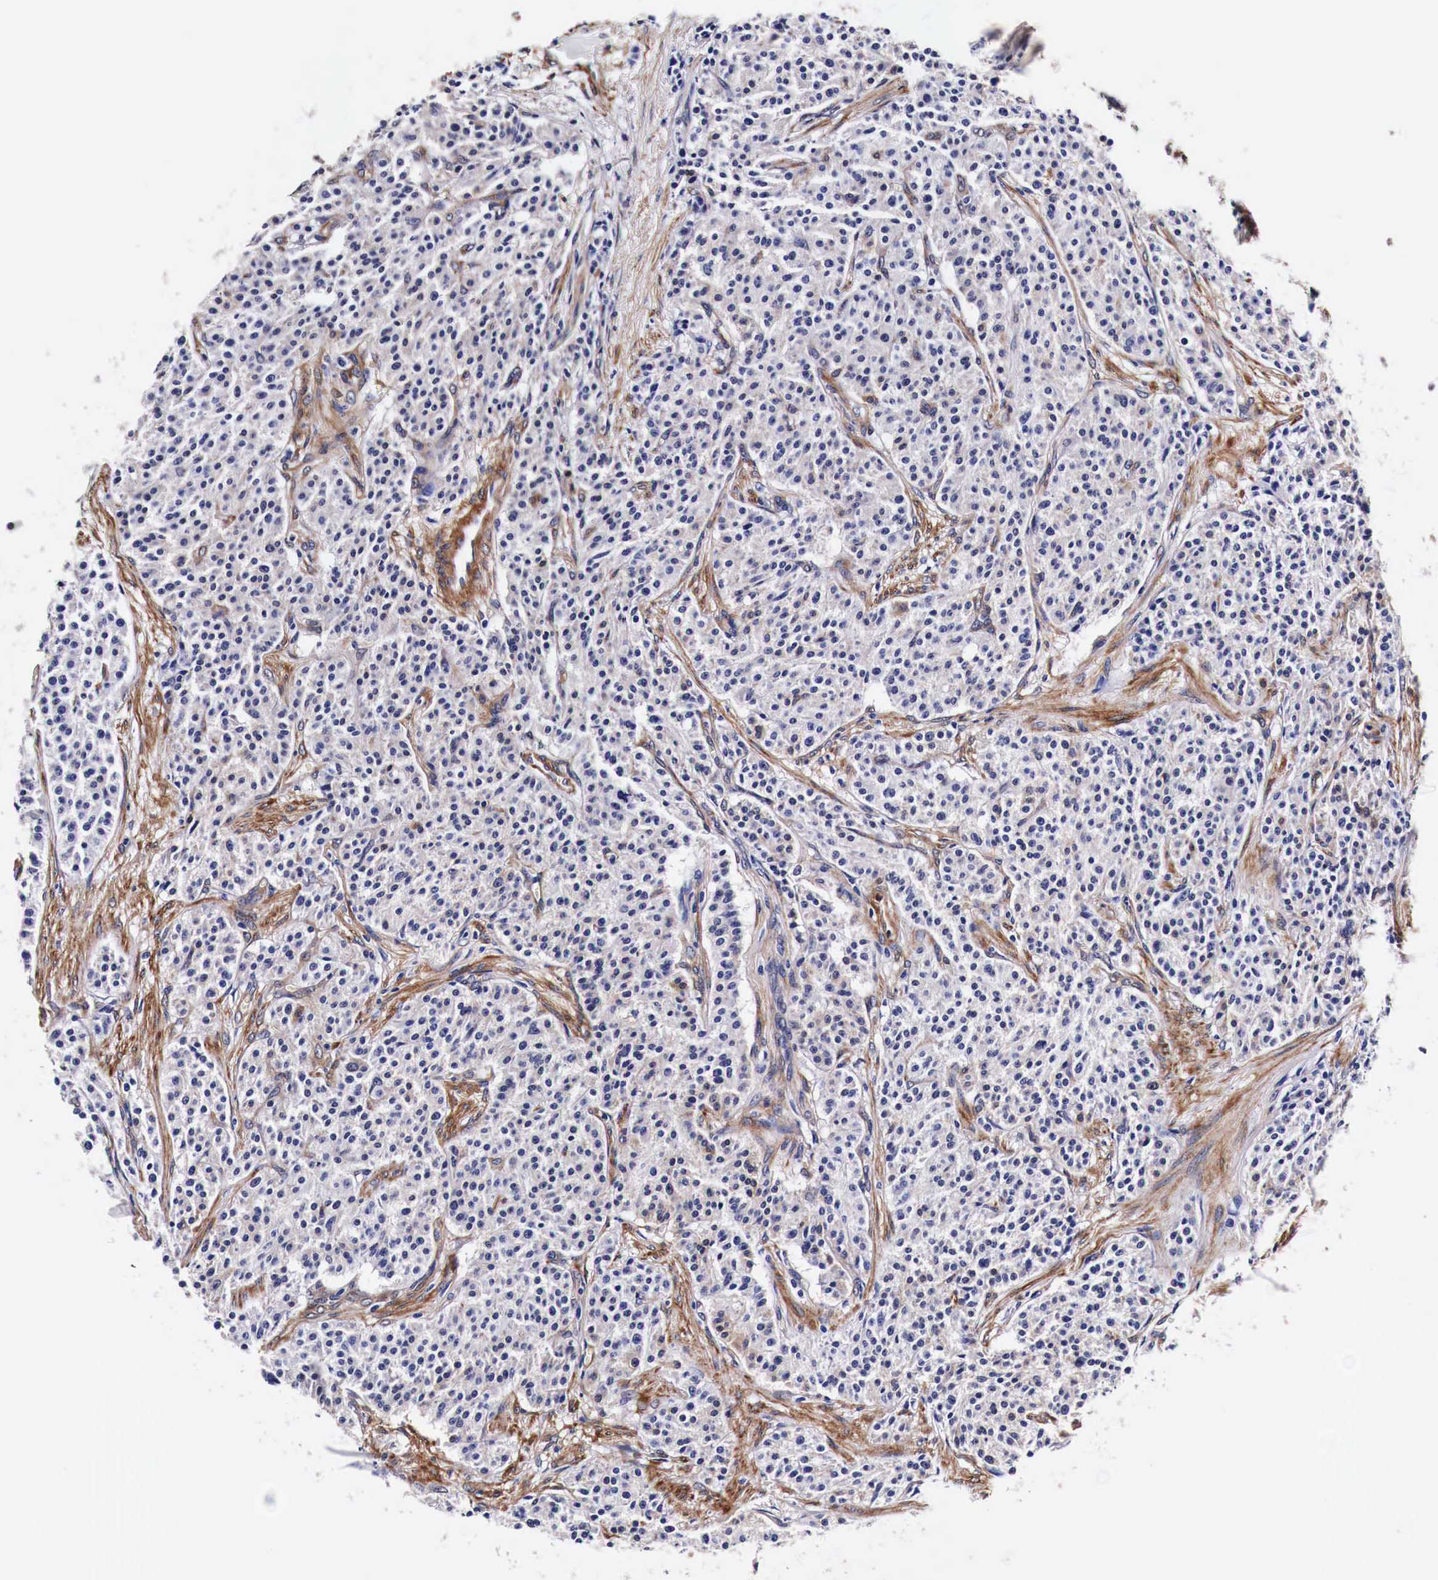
{"staining": {"intensity": "negative", "quantity": "none", "location": "none"}, "tissue": "carcinoid", "cell_type": "Tumor cells", "image_type": "cancer", "snomed": [{"axis": "morphology", "description": "Carcinoid, malignant, NOS"}, {"axis": "topography", "description": "Stomach"}], "caption": "There is no significant staining in tumor cells of malignant carcinoid.", "gene": "HSPB1", "patient": {"sex": "female", "age": 76}}